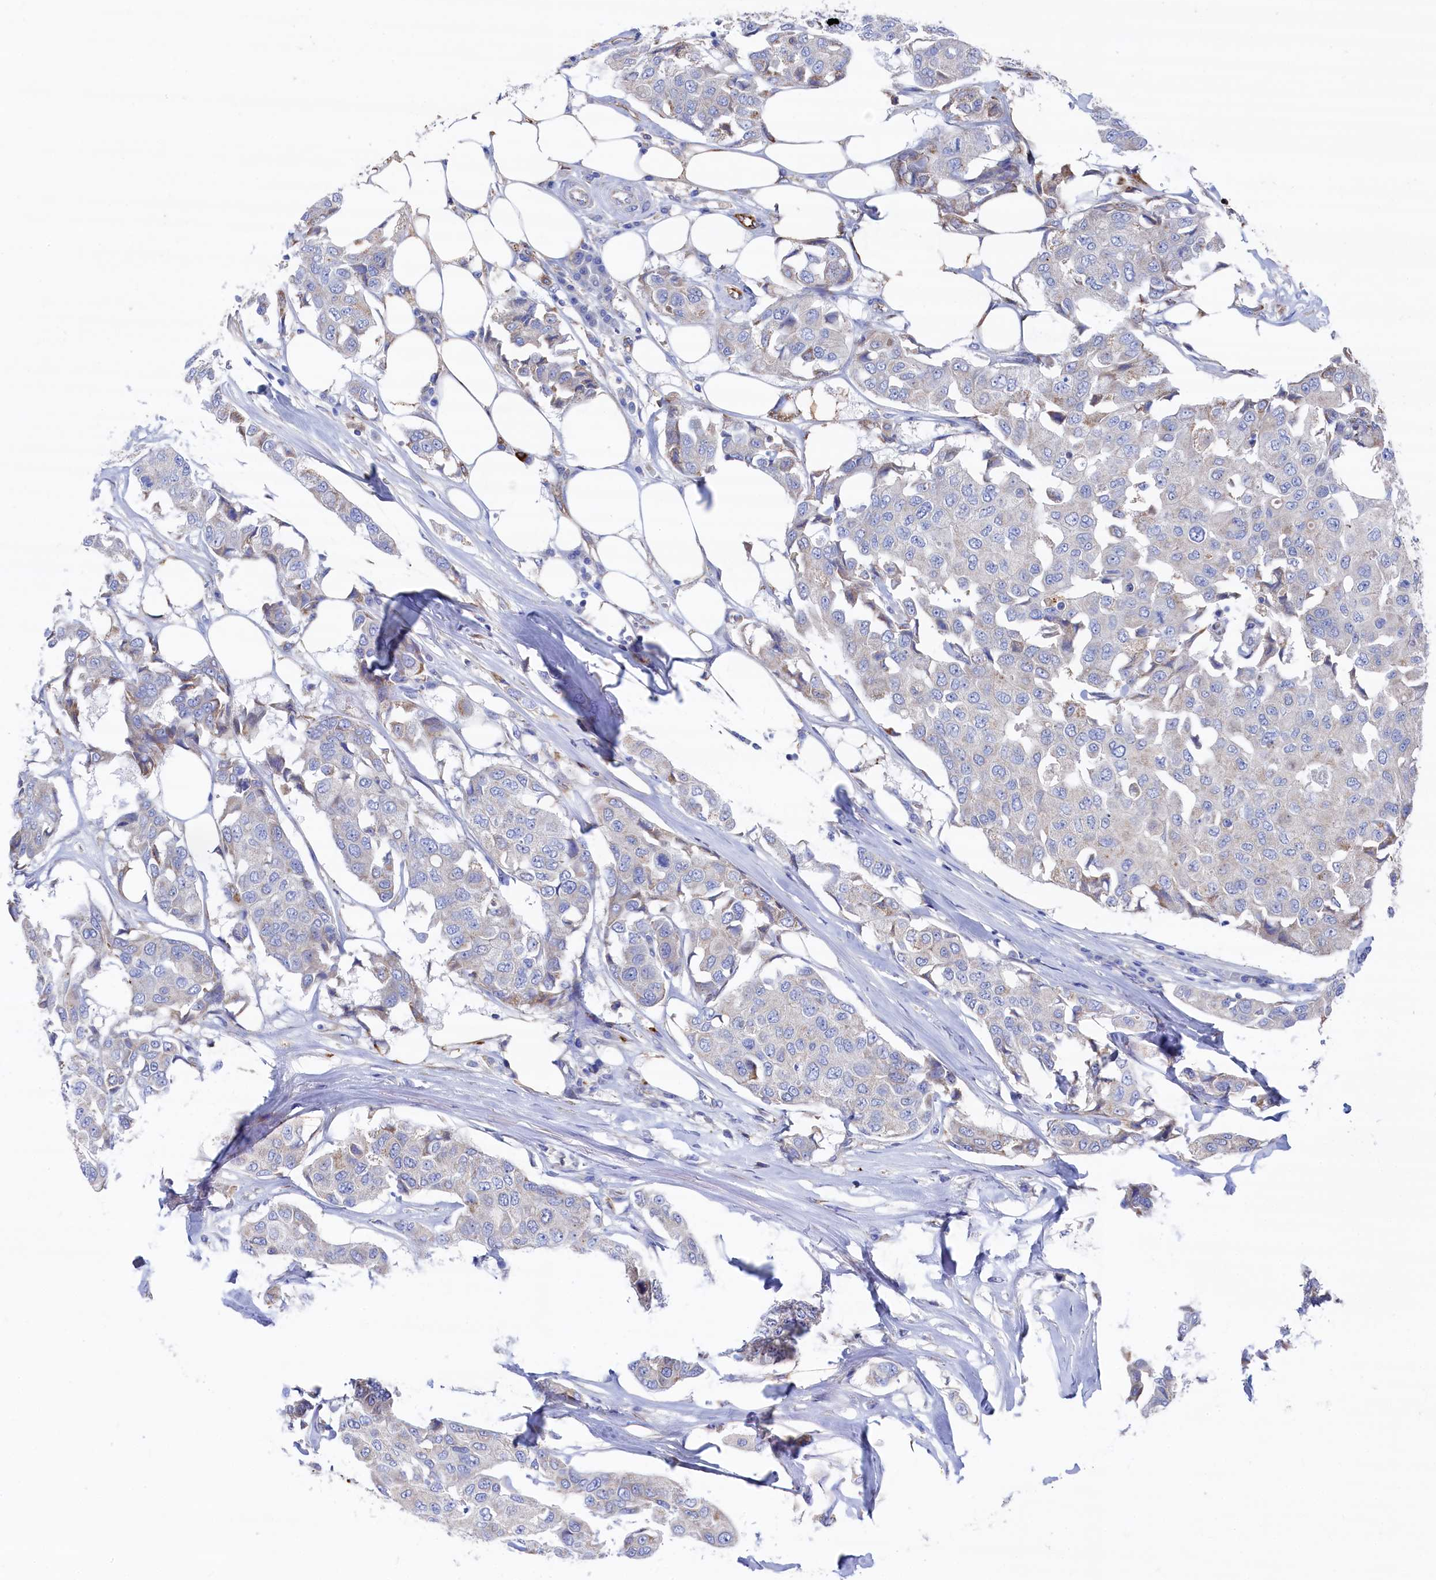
{"staining": {"intensity": "negative", "quantity": "none", "location": "none"}, "tissue": "breast cancer", "cell_type": "Tumor cells", "image_type": "cancer", "snomed": [{"axis": "morphology", "description": "Duct carcinoma"}, {"axis": "topography", "description": "Breast"}], "caption": "Photomicrograph shows no protein staining in tumor cells of breast cancer (infiltrating ductal carcinoma) tissue.", "gene": "C12orf73", "patient": {"sex": "female", "age": 80}}